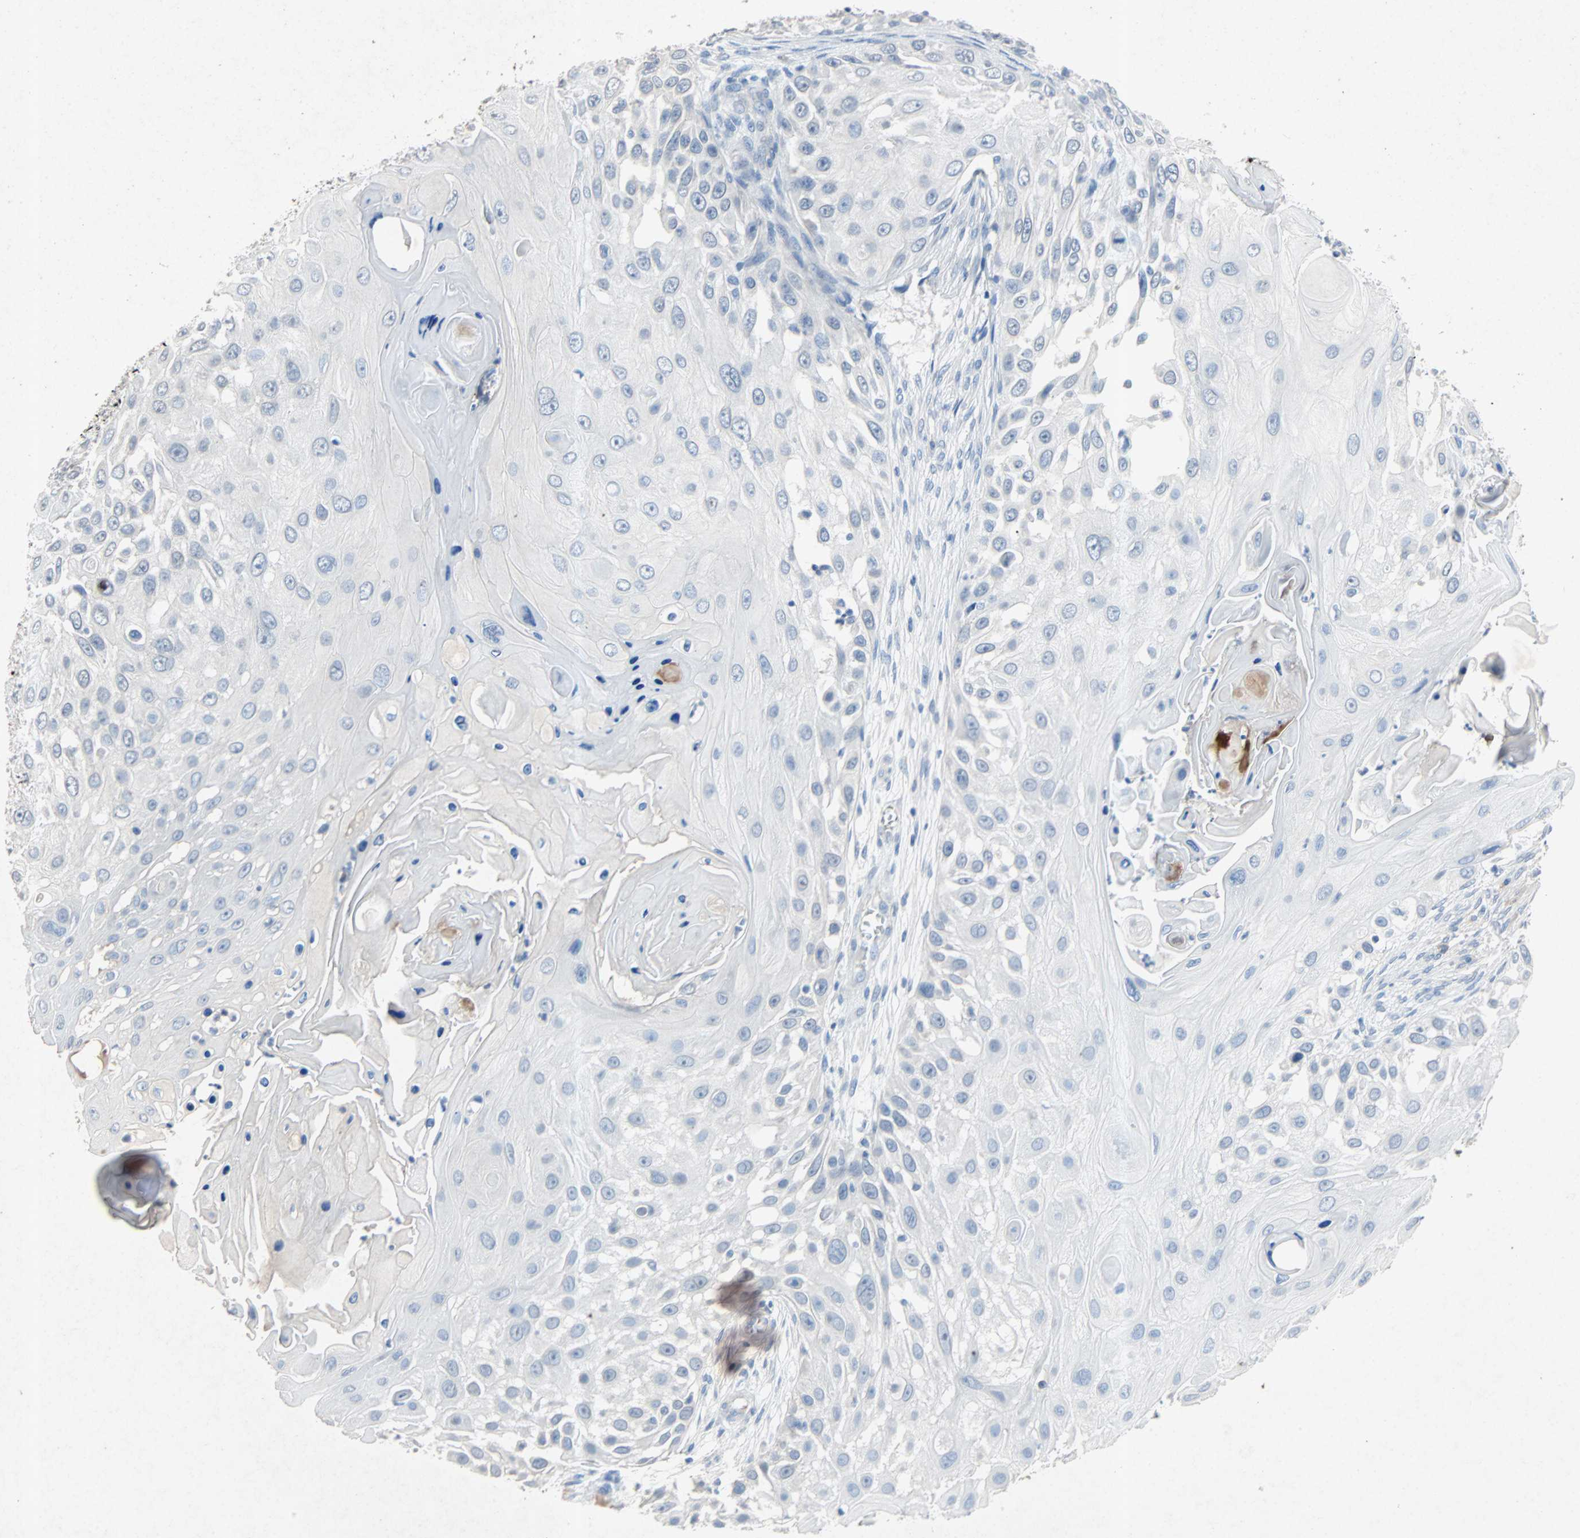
{"staining": {"intensity": "negative", "quantity": "none", "location": "none"}, "tissue": "skin cancer", "cell_type": "Tumor cells", "image_type": "cancer", "snomed": [{"axis": "morphology", "description": "Squamous cell carcinoma, NOS"}, {"axis": "topography", "description": "Skin"}], "caption": "This is an immunohistochemistry (IHC) image of skin squamous cell carcinoma. There is no positivity in tumor cells.", "gene": "PCDHB2", "patient": {"sex": "female", "age": 44}}